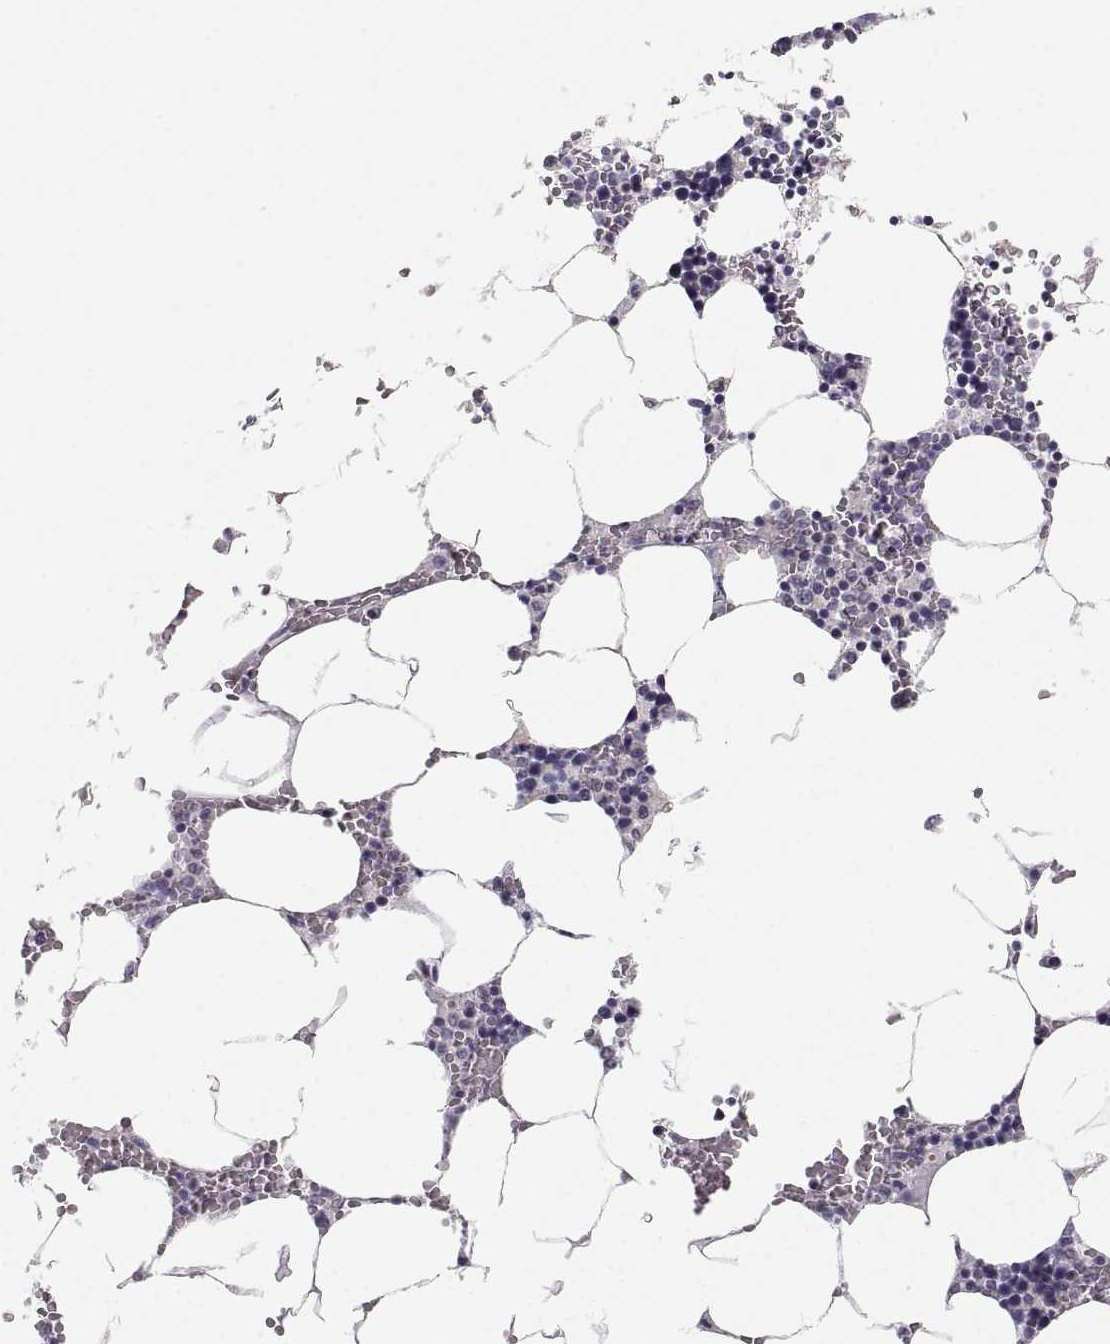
{"staining": {"intensity": "negative", "quantity": "none", "location": "none"}, "tissue": "bone marrow", "cell_type": "Hematopoietic cells", "image_type": "normal", "snomed": [{"axis": "morphology", "description": "Normal tissue, NOS"}, {"axis": "topography", "description": "Bone marrow"}], "caption": "High magnification brightfield microscopy of unremarkable bone marrow stained with DAB (brown) and counterstained with hematoxylin (blue): hematopoietic cells show no significant expression. The staining was performed using DAB to visualize the protein expression in brown, while the nuclei were stained in blue with hematoxylin (Magnification: 20x).", "gene": "ZNF185", "patient": {"sex": "female", "age": 64}}